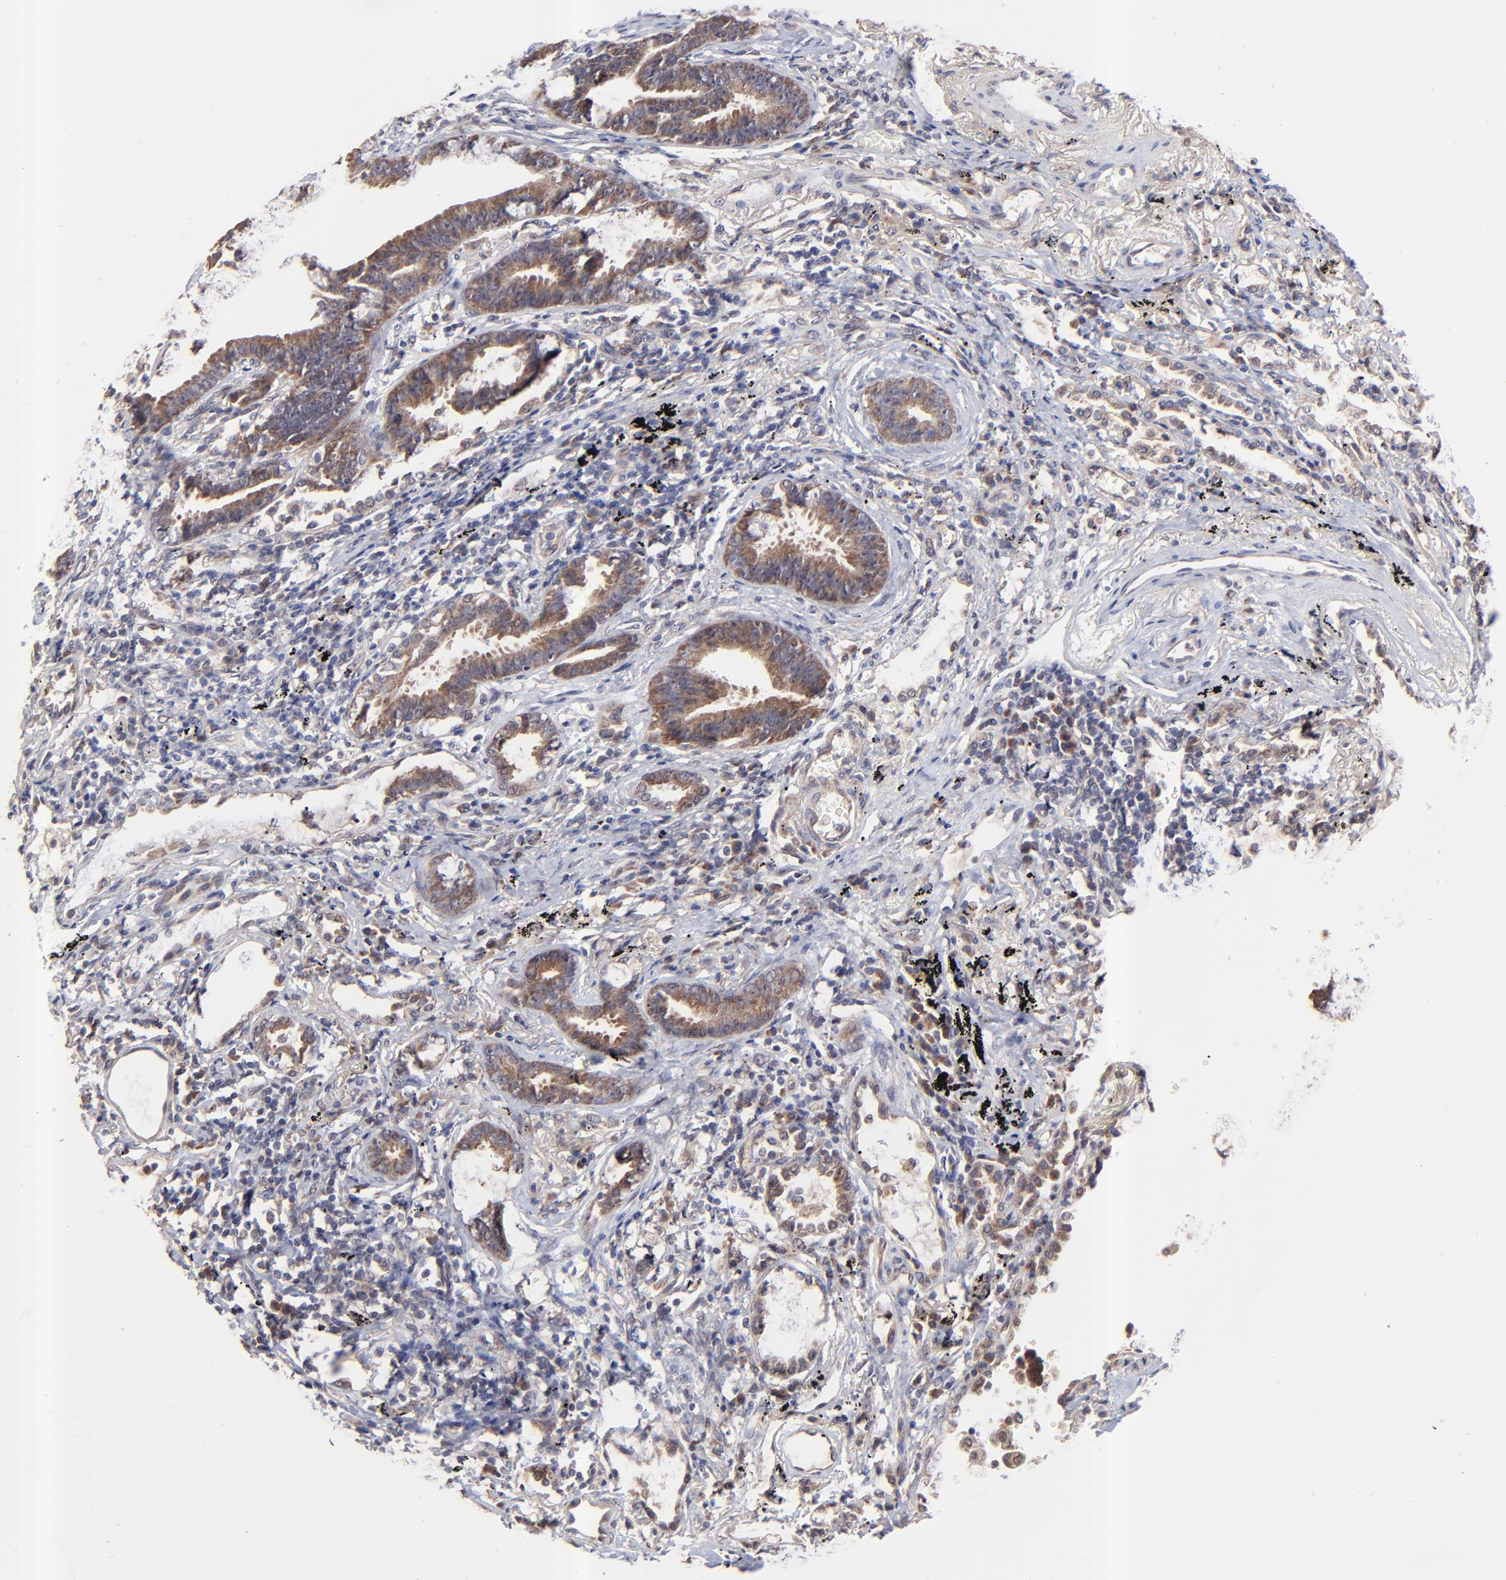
{"staining": {"intensity": "moderate", "quantity": ">75%", "location": "cytoplasmic/membranous"}, "tissue": "lung cancer", "cell_type": "Tumor cells", "image_type": "cancer", "snomed": [{"axis": "morphology", "description": "Adenocarcinoma, NOS"}, {"axis": "topography", "description": "Lung"}], "caption": "A medium amount of moderate cytoplasmic/membranous staining is seen in approximately >75% of tumor cells in lung cancer (adenocarcinoma) tissue.", "gene": "BAIAP2L2", "patient": {"sex": "female", "age": 64}}